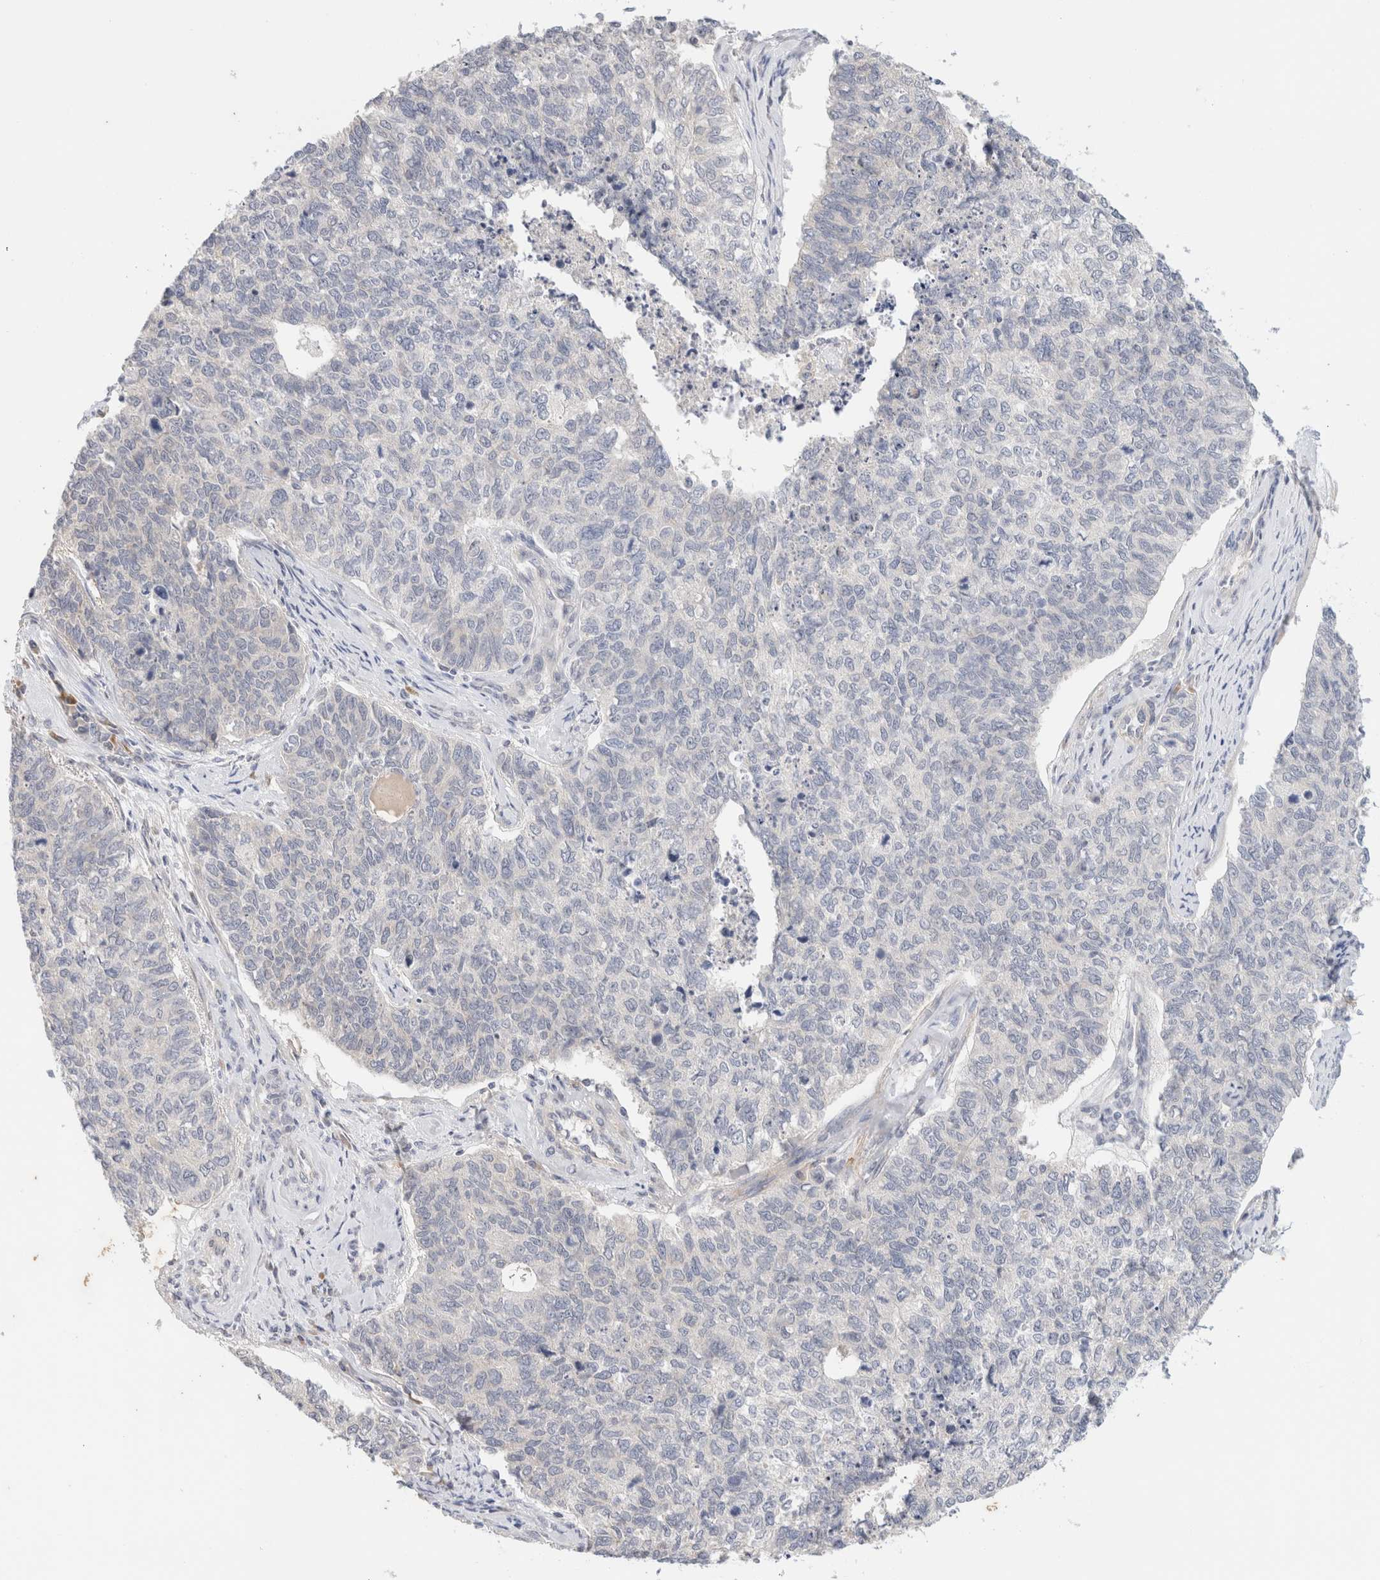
{"staining": {"intensity": "negative", "quantity": "none", "location": "none"}, "tissue": "cervical cancer", "cell_type": "Tumor cells", "image_type": "cancer", "snomed": [{"axis": "morphology", "description": "Squamous cell carcinoma, NOS"}, {"axis": "topography", "description": "Cervix"}], "caption": "A micrograph of human squamous cell carcinoma (cervical) is negative for staining in tumor cells. (DAB immunohistochemistry (IHC) visualized using brightfield microscopy, high magnification).", "gene": "SPRTN", "patient": {"sex": "female", "age": 63}}